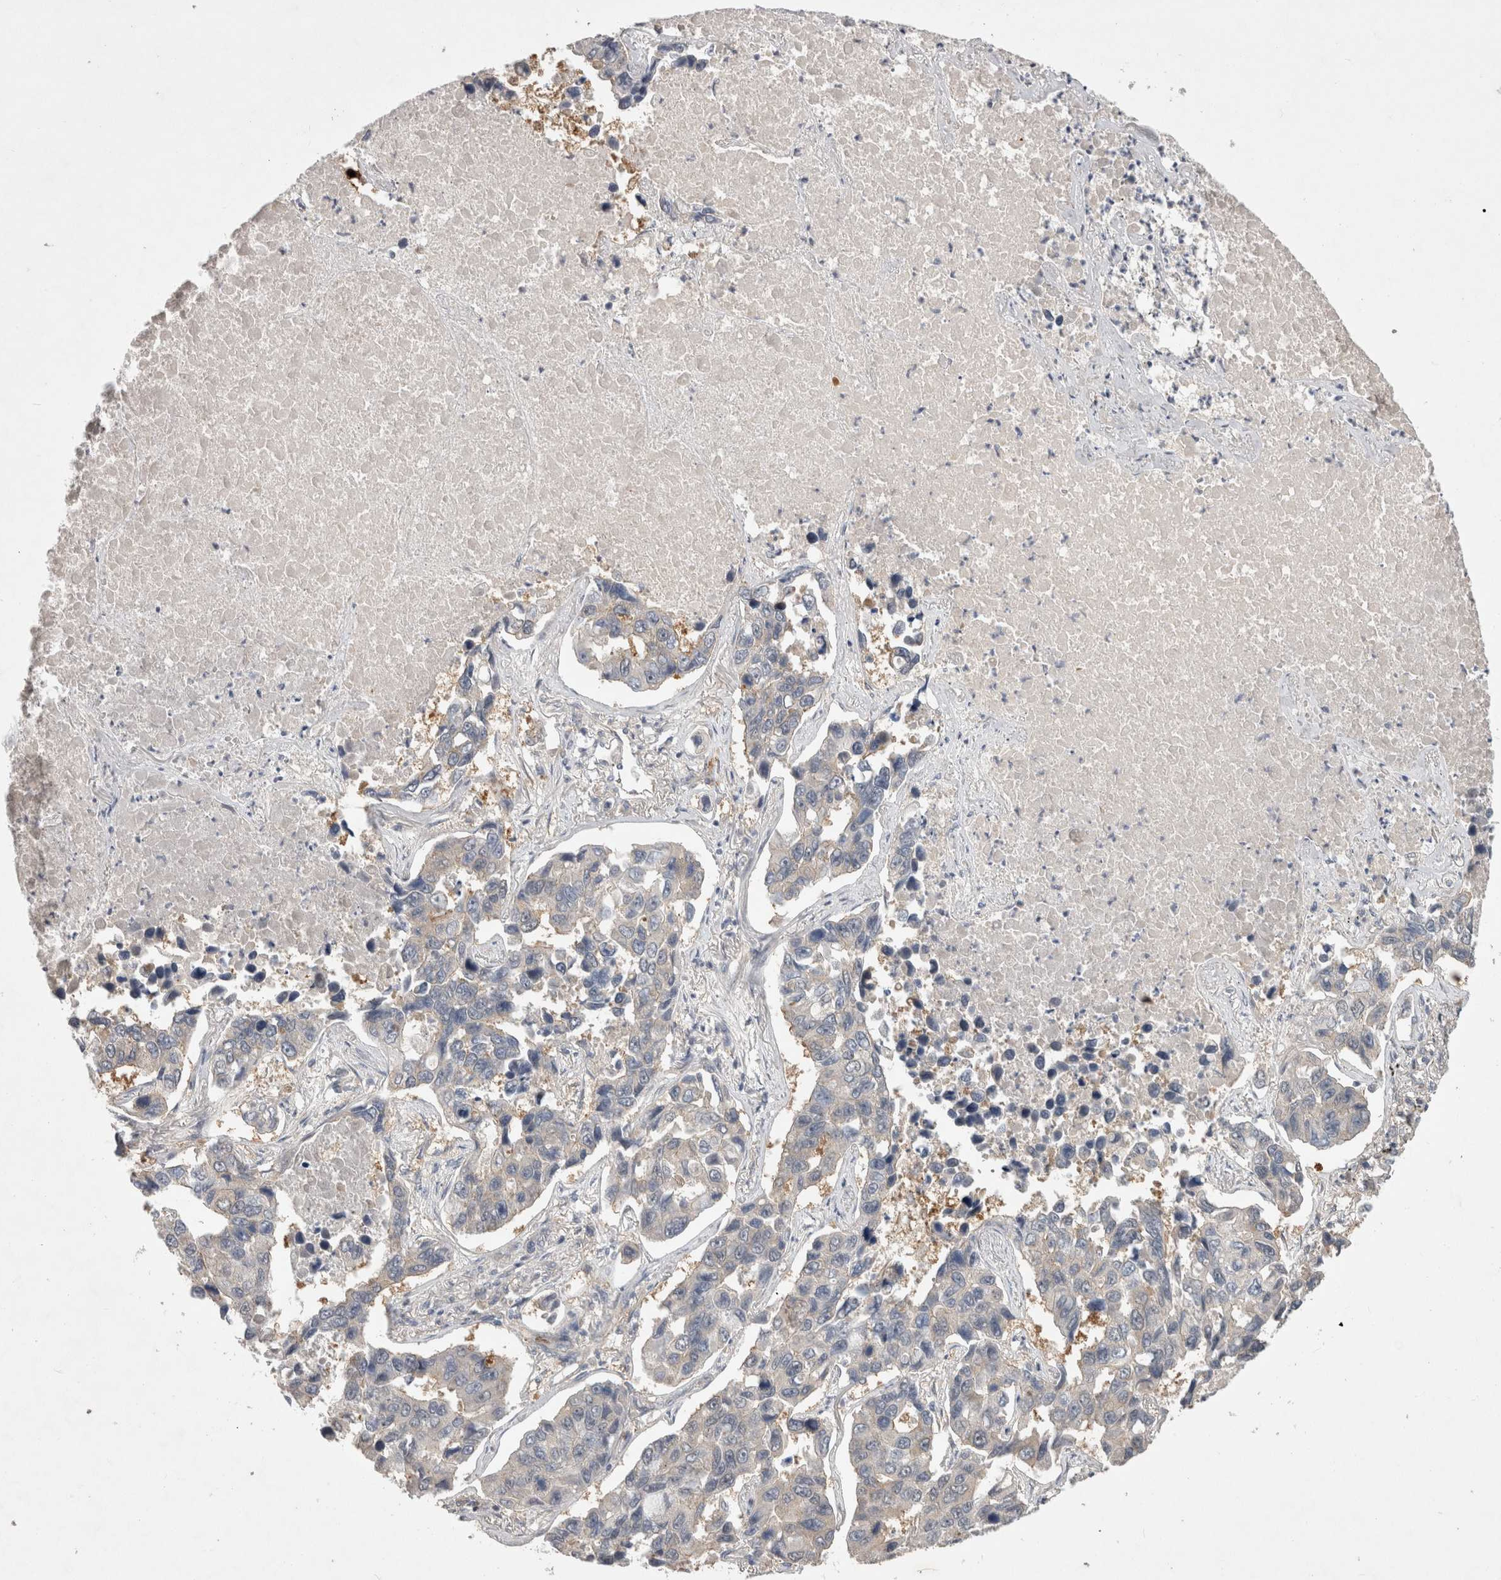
{"staining": {"intensity": "negative", "quantity": "none", "location": "none"}, "tissue": "lung cancer", "cell_type": "Tumor cells", "image_type": "cancer", "snomed": [{"axis": "morphology", "description": "Adenocarcinoma, NOS"}, {"axis": "topography", "description": "Lung"}], "caption": "The micrograph shows no staining of tumor cells in lung adenocarcinoma. (Brightfield microscopy of DAB immunohistochemistry at high magnification).", "gene": "CERS3", "patient": {"sex": "male", "age": 64}}